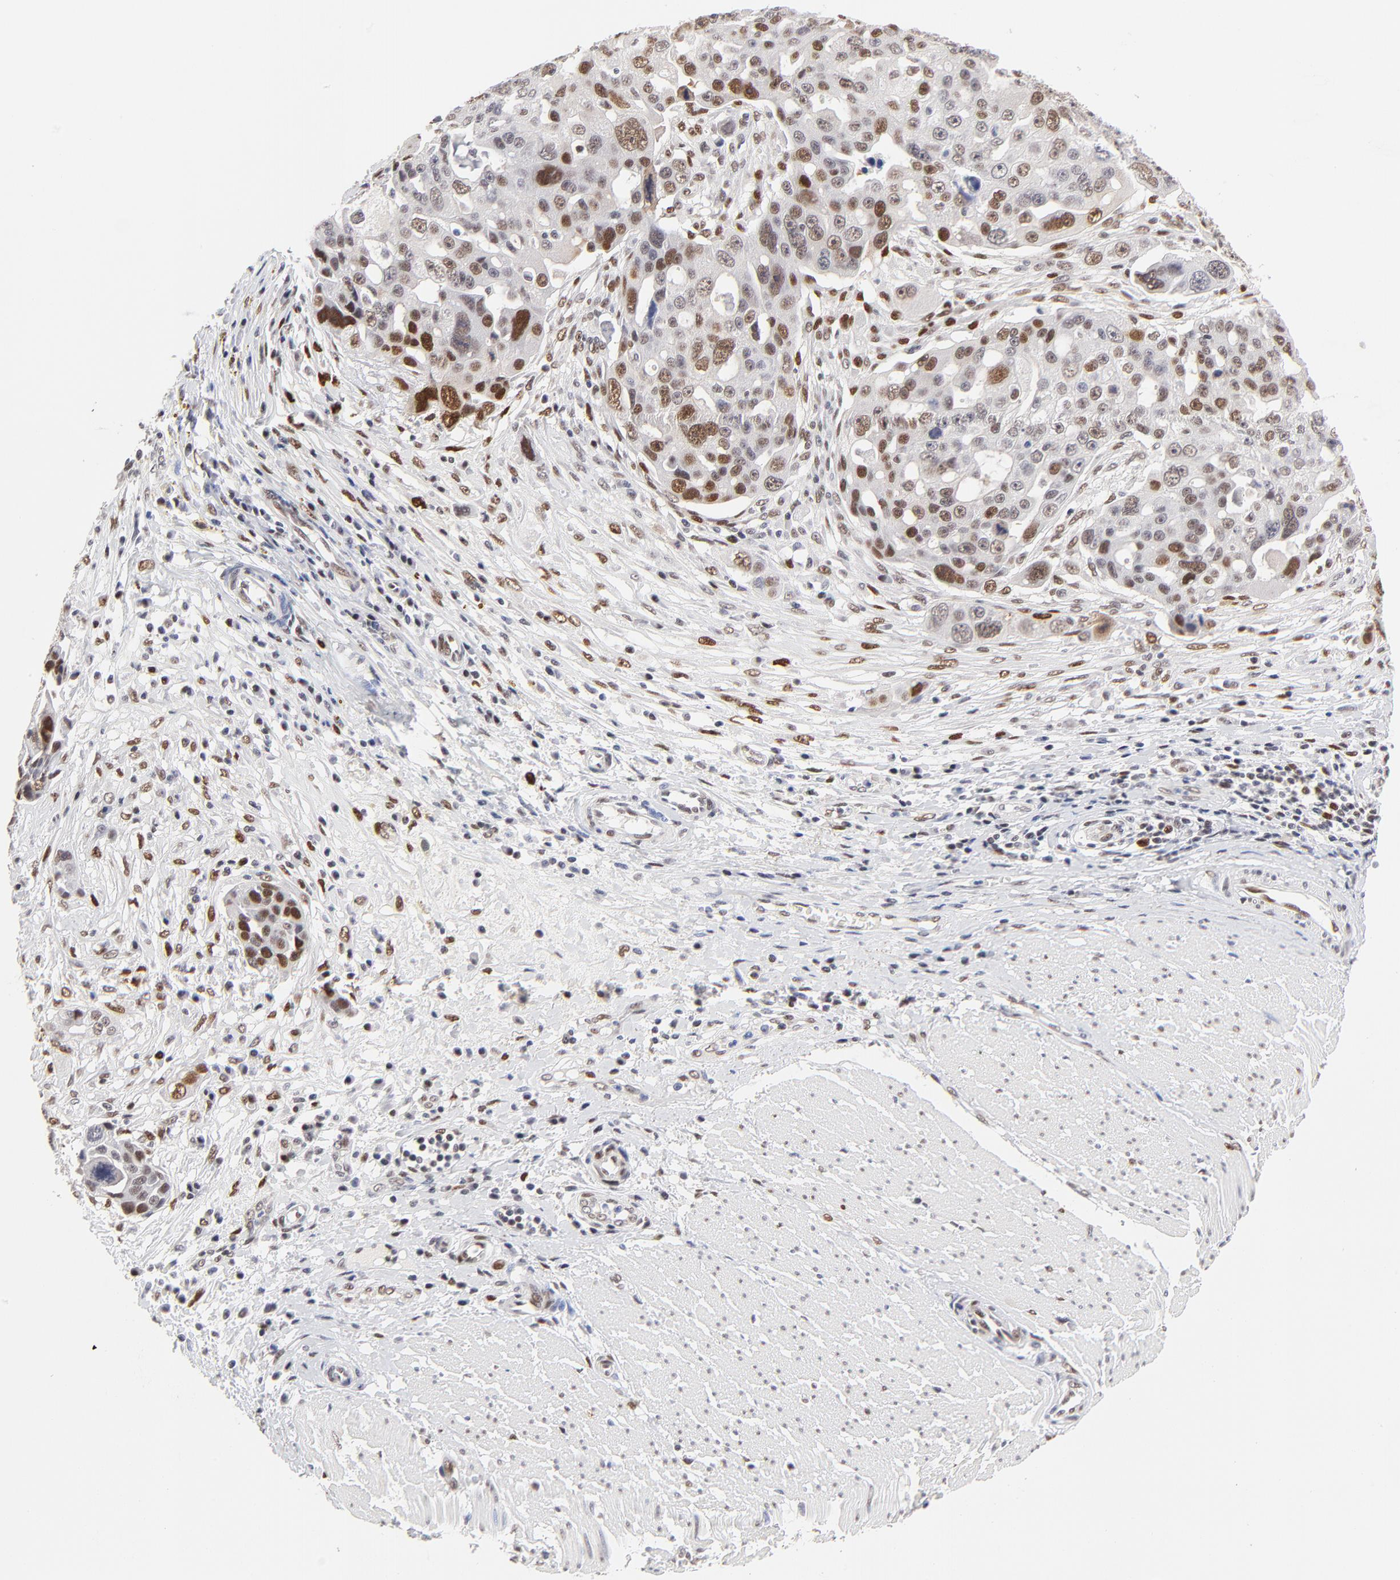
{"staining": {"intensity": "moderate", "quantity": "25%-75%", "location": "nuclear"}, "tissue": "ovarian cancer", "cell_type": "Tumor cells", "image_type": "cancer", "snomed": [{"axis": "morphology", "description": "Carcinoma, endometroid"}, {"axis": "topography", "description": "Ovary"}], "caption": "Tumor cells display medium levels of moderate nuclear positivity in approximately 25%-75% of cells in endometroid carcinoma (ovarian). (IHC, brightfield microscopy, high magnification).", "gene": "OGFOD1", "patient": {"sex": "female", "age": 75}}